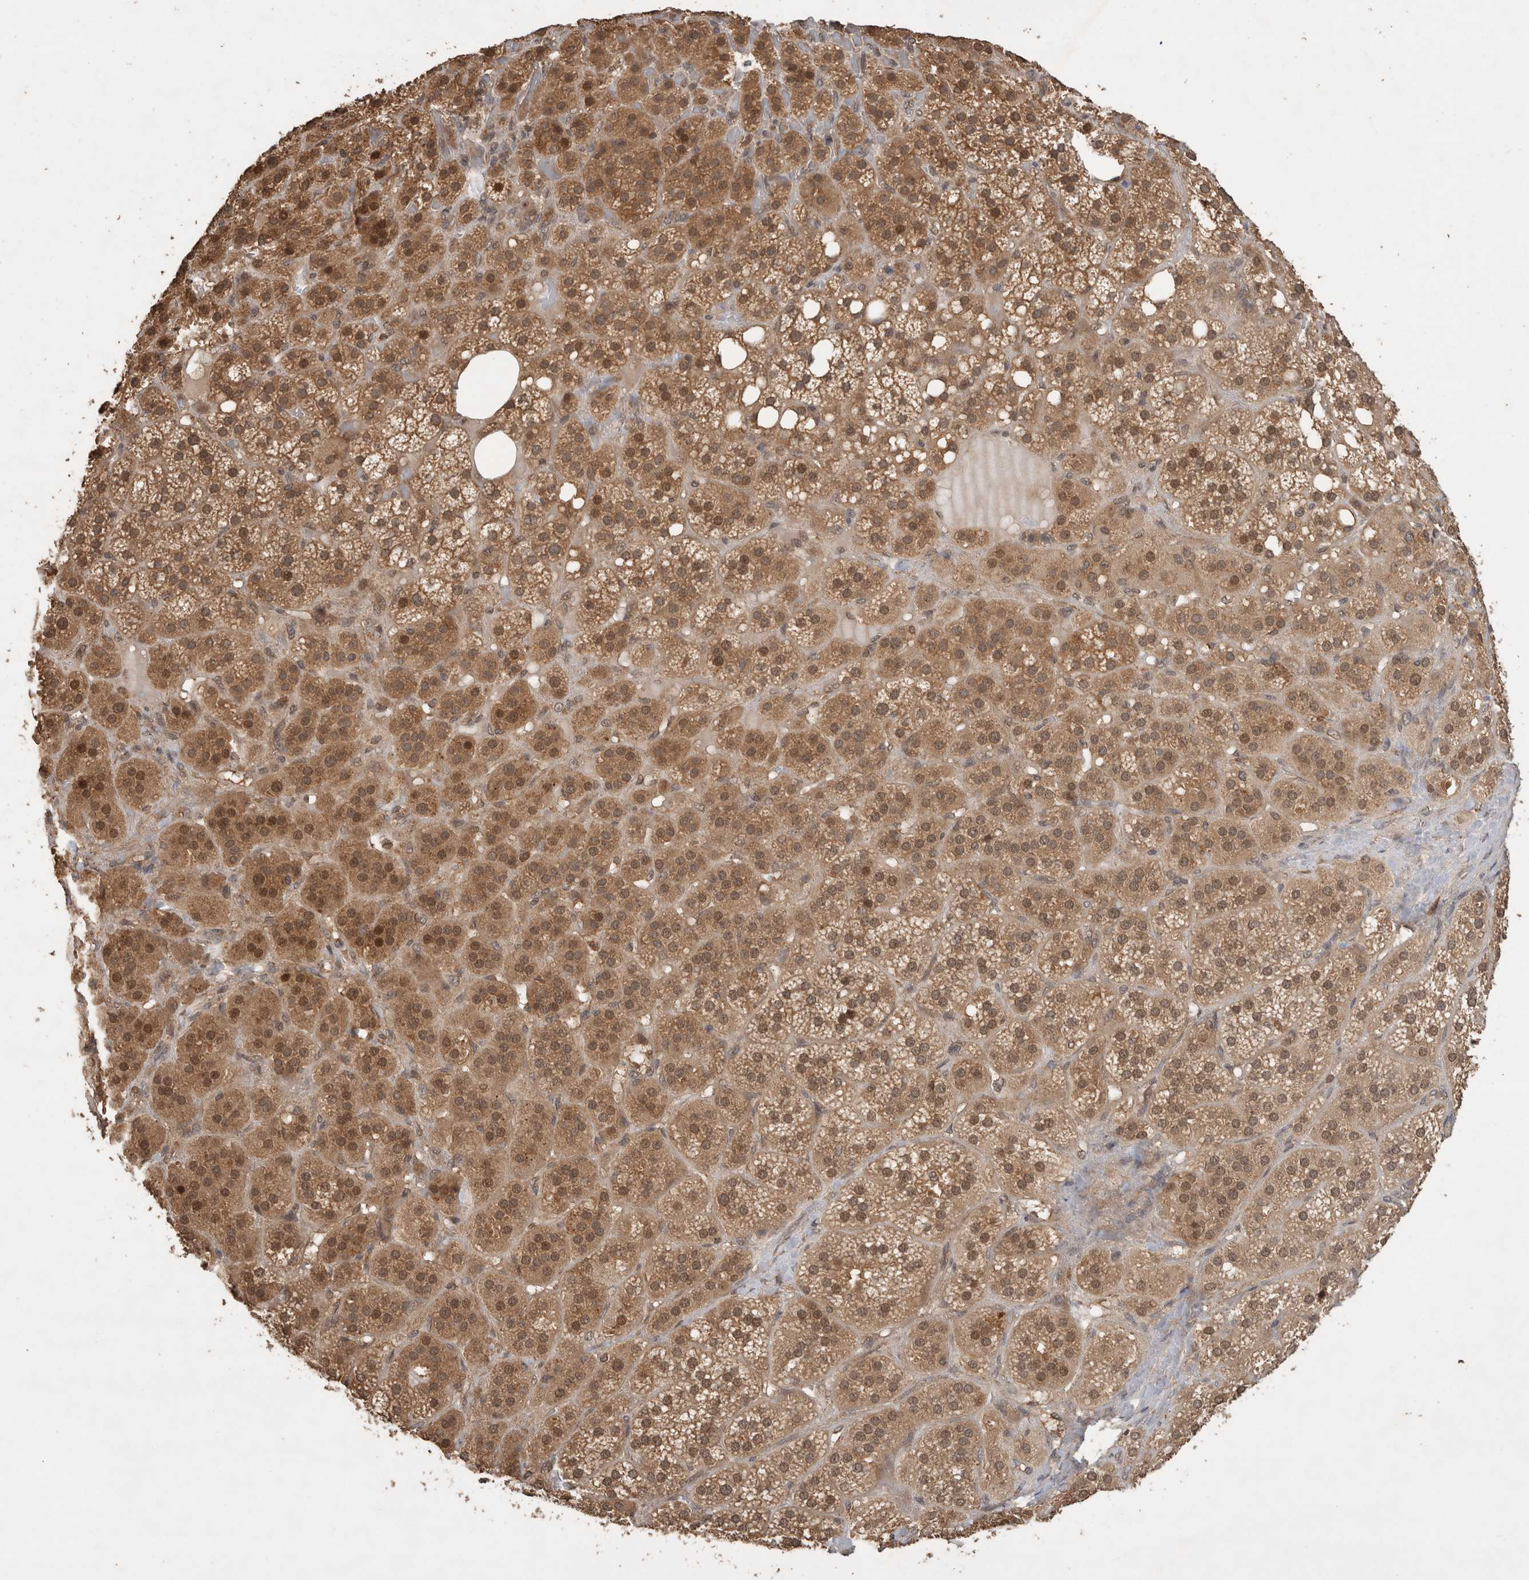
{"staining": {"intensity": "moderate", "quantity": ">75%", "location": "cytoplasmic/membranous,nuclear"}, "tissue": "adrenal gland", "cell_type": "Glandular cells", "image_type": "normal", "snomed": [{"axis": "morphology", "description": "Normal tissue, NOS"}, {"axis": "topography", "description": "Adrenal gland"}], "caption": "A high-resolution histopathology image shows immunohistochemistry staining of normal adrenal gland, which displays moderate cytoplasmic/membranous,nuclear staining in approximately >75% of glandular cells.", "gene": "OTUD7B", "patient": {"sex": "female", "age": 59}}